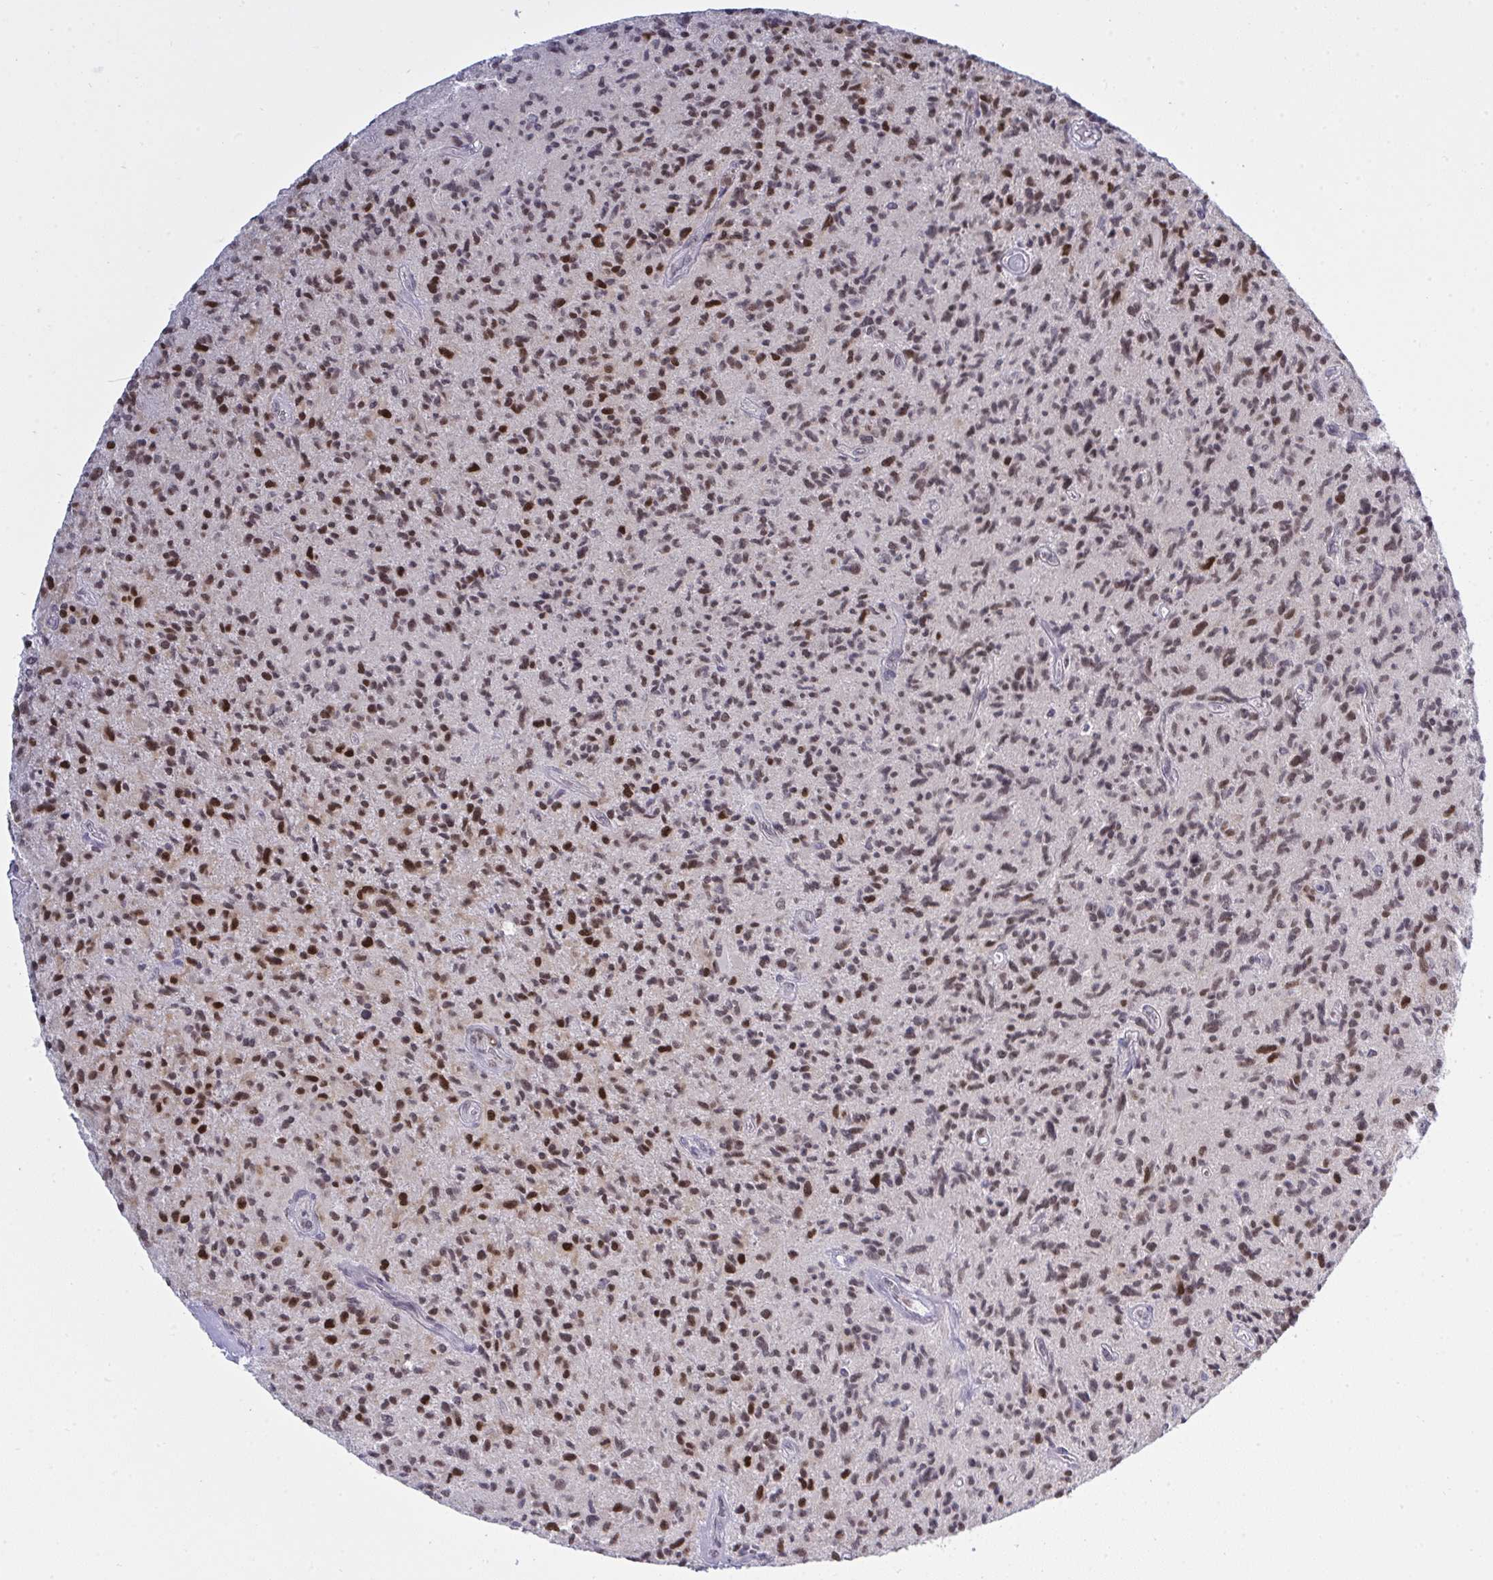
{"staining": {"intensity": "moderate", "quantity": "25%-75%", "location": "nuclear"}, "tissue": "glioma", "cell_type": "Tumor cells", "image_type": "cancer", "snomed": [{"axis": "morphology", "description": "Glioma, malignant, High grade"}, {"axis": "topography", "description": "Brain"}], "caption": "Moderate nuclear positivity for a protein is seen in about 25%-75% of tumor cells of glioma using immunohistochemistry (IHC).", "gene": "RFC4", "patient": {"sex": "female", "age": 70}}